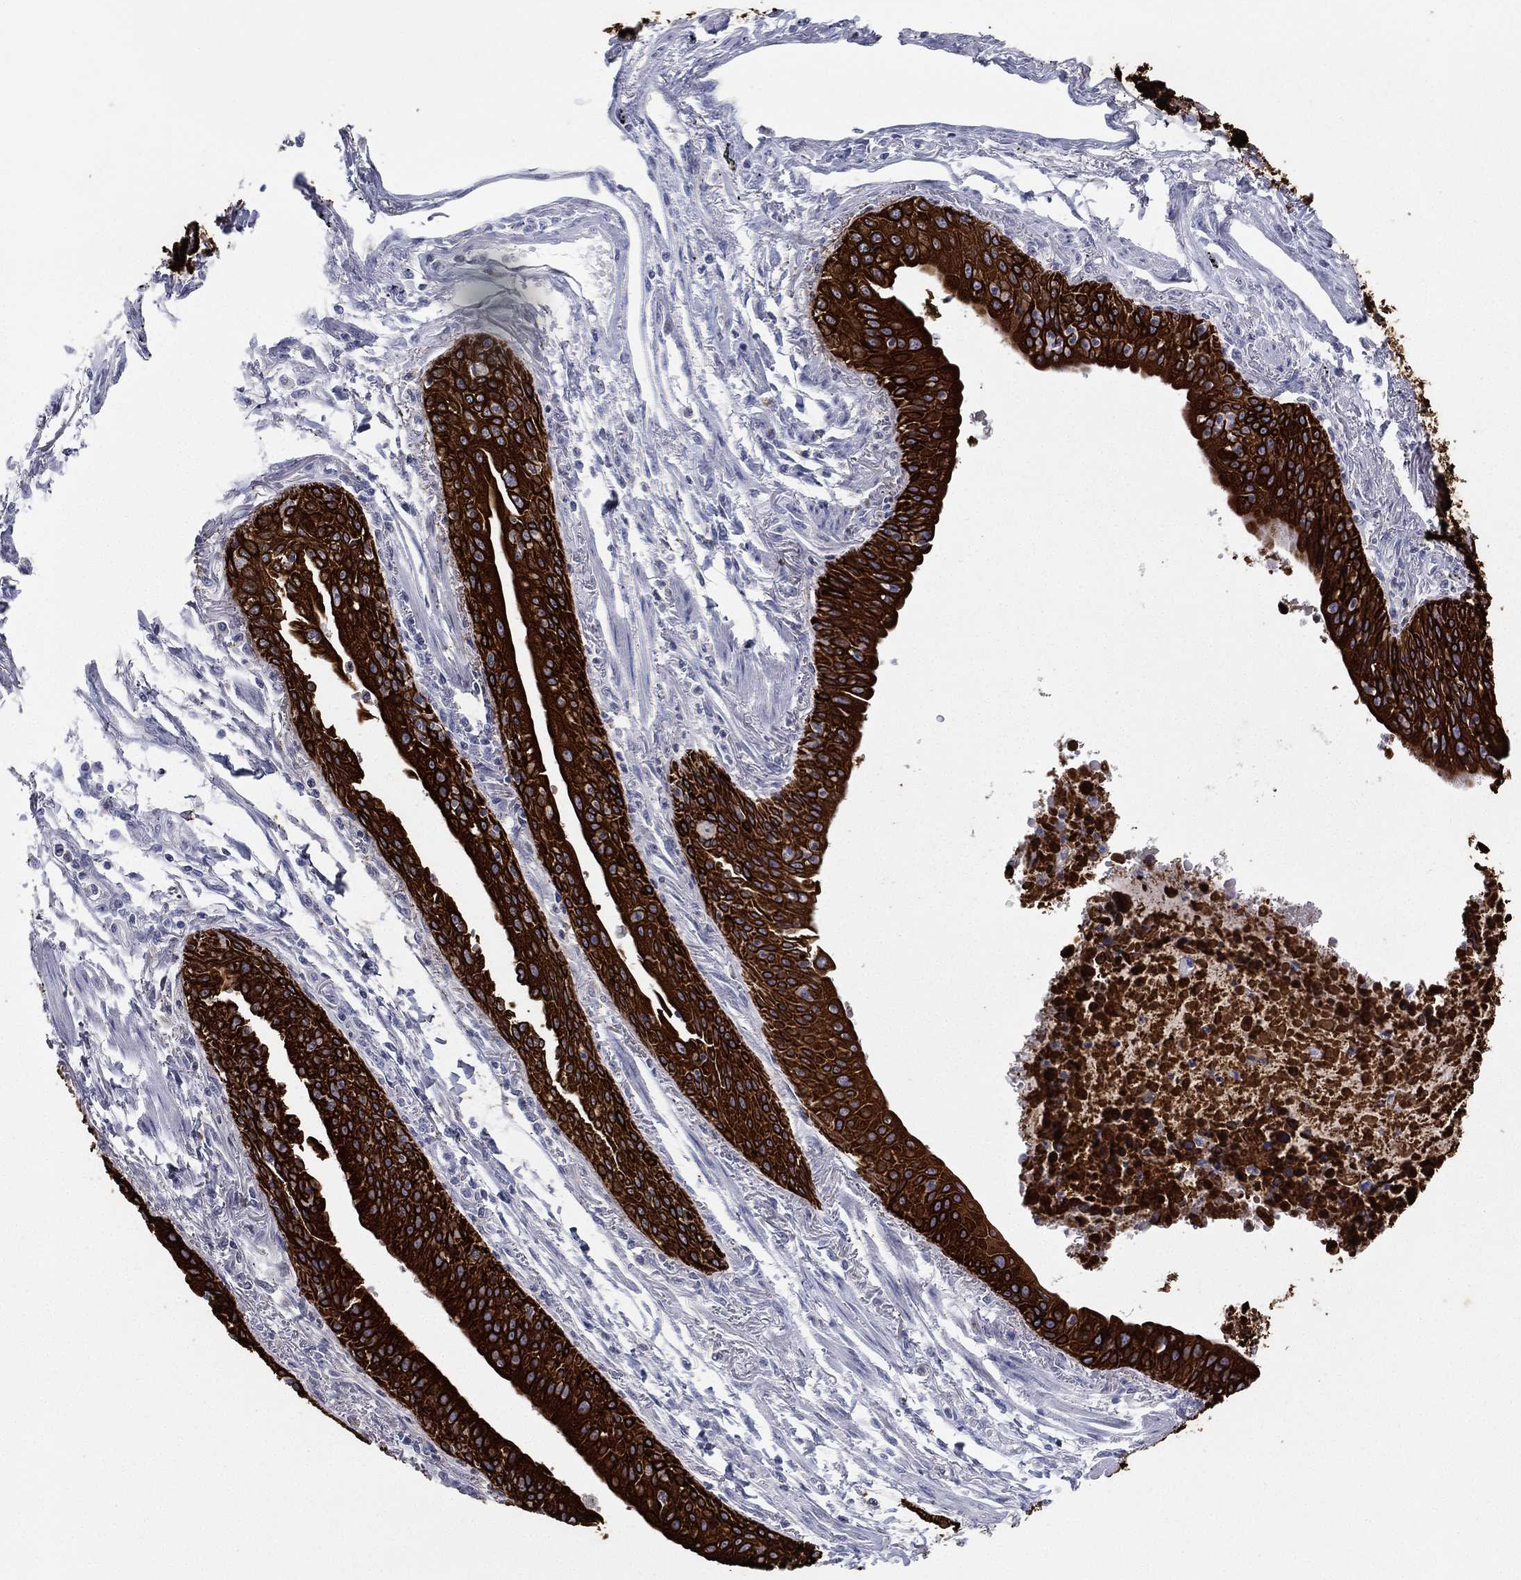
{"staining": {"intensity": "strong", "quantity": ">75%", "location": "cytoplasmic/membranous"}, "tissue": "lung cancer", "cell_type": "Tumor cells", "image_type": "cancer", "snomed": [{"axis": "morphology", "description": "Squamous cell carcinoma, NOS"}, {"axis": "topography", "description": "Lung"}], "caption": "Tumor cells reveal strong cytoplasmic/membranous expression in about >75% of cells in squamous cell carcinoma (lung).", "gene": "KRT7", "patient": {"sex": "male", "age": 73}}